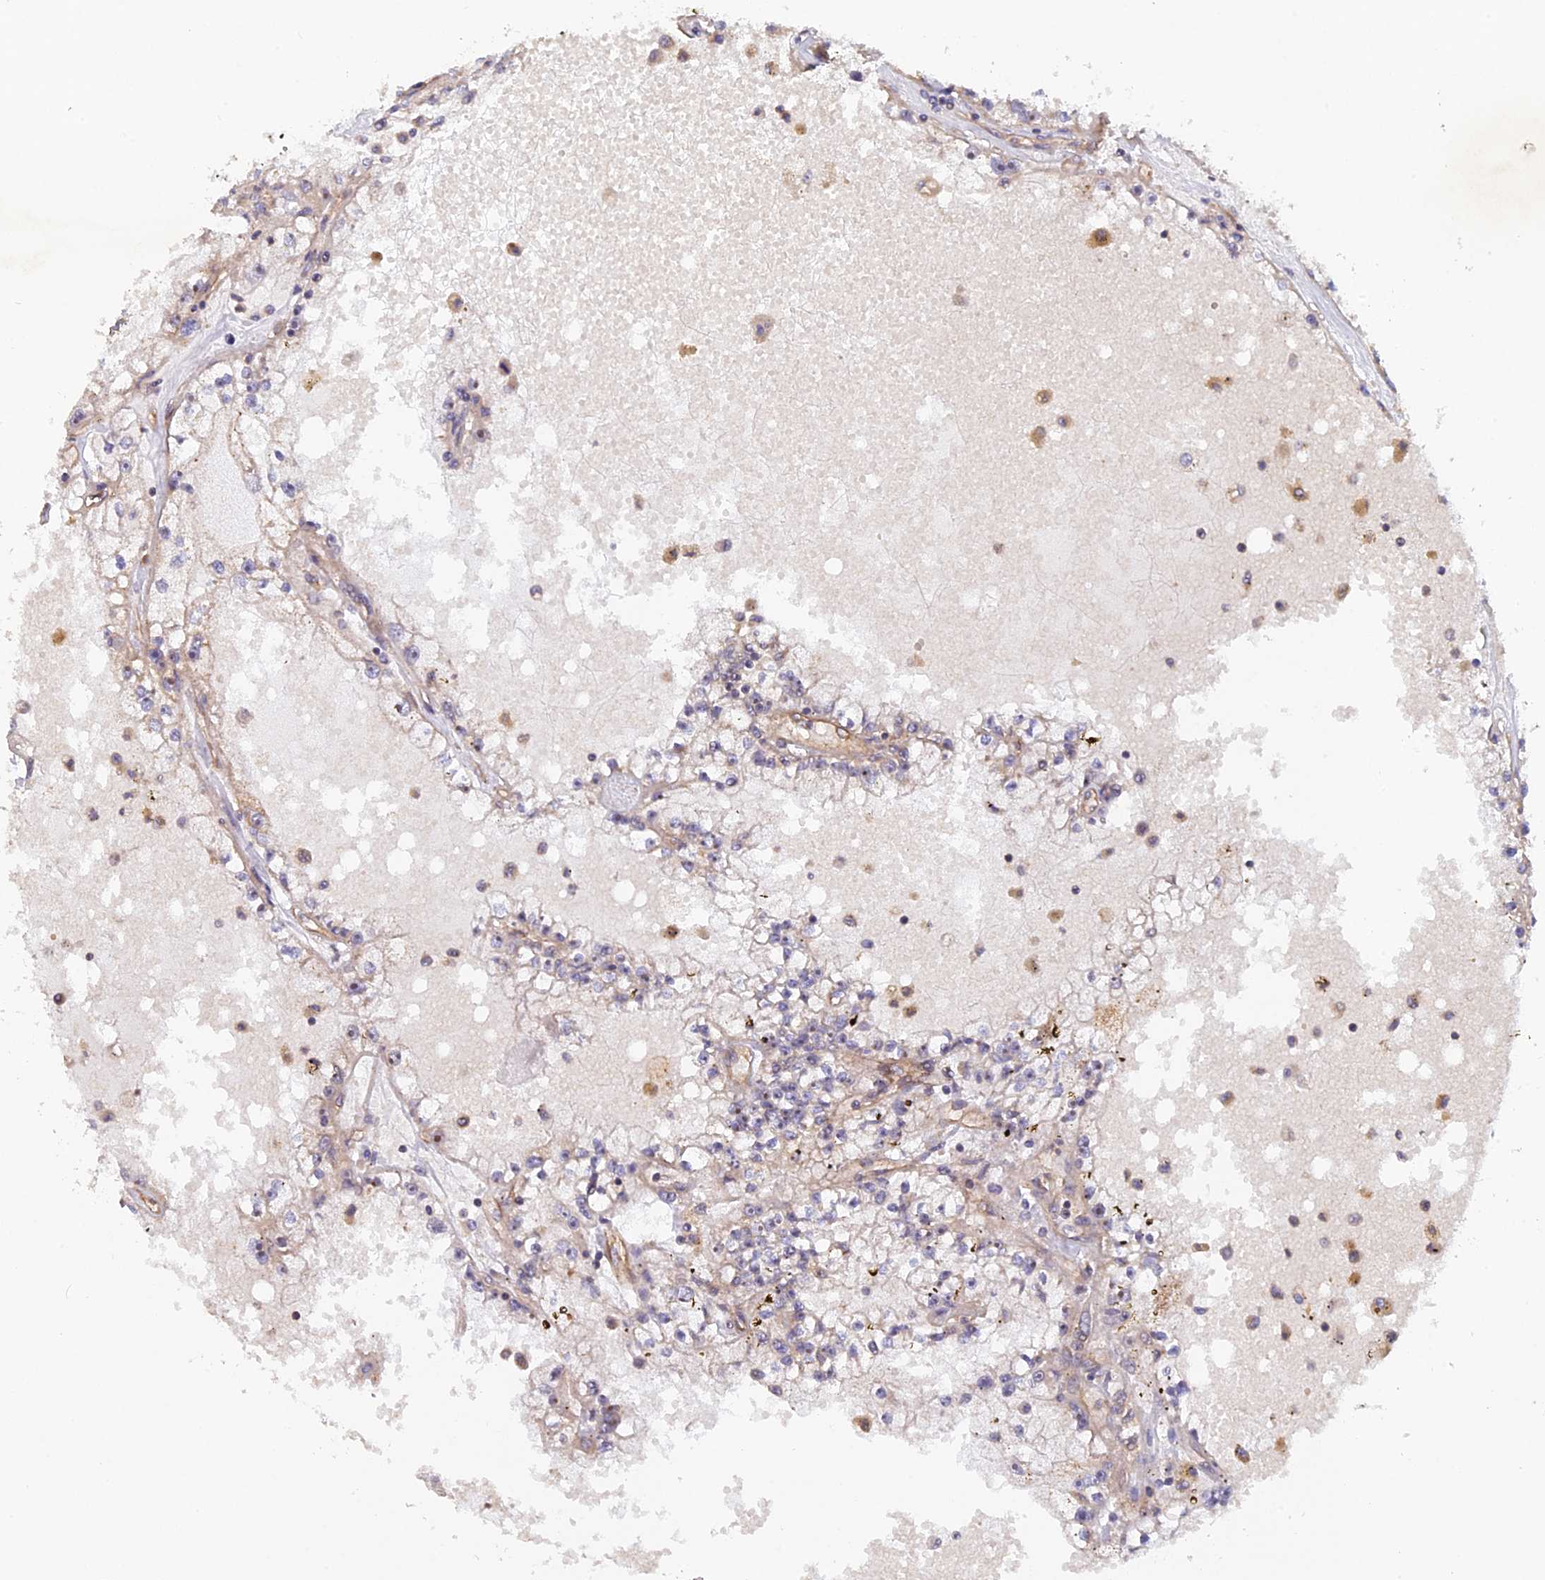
{"staining": {"intensity": "negative", "quantity": "none", "location": "none"}, "tissue": "renal cancer", "cell_type": "Tumor cells", "image_type": "cancer", "snomed": [{"axis": "morphology", "description": "Adenocarcinoma, NOS"}, {"axis": "topography", "description": "Kidney"}], "caption": "The micrograph reveals no staining of tumor cells in renal cancer (adenocarcinoma).", "gene": "FERMT1", "patient": {"sex": "male", "age": 56}}